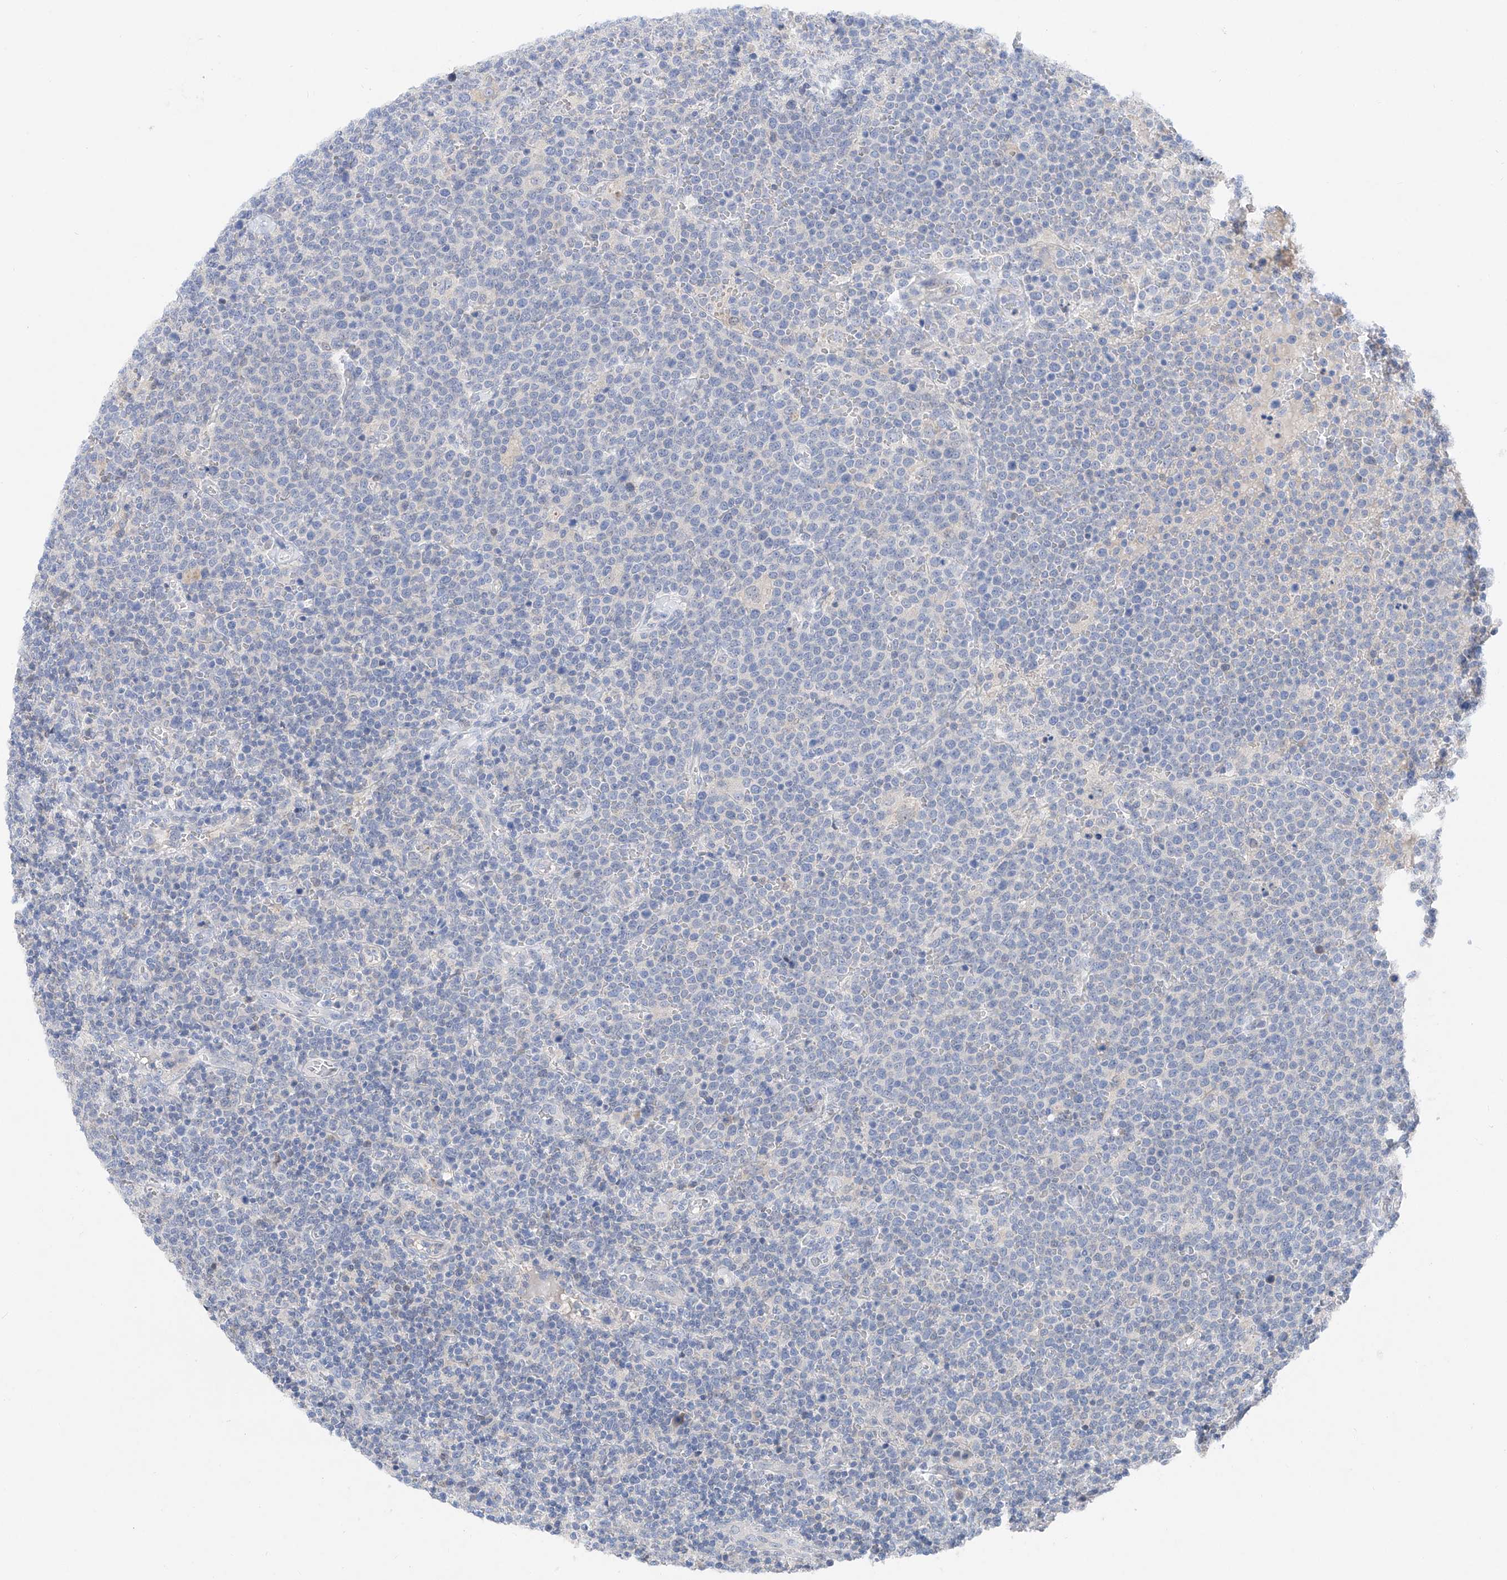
{"staining": {"intensity": "negative", "quantity": "none", "location": "none"}, "tissue": "lymphoma", "cell_type": "Tumor cells", "image_type": "cancer", "snomed": [{"axis": "morphology", "description": "Malignant lymphoma, non-Hodgkin's type, High grade"}, {"axis": "topography", "description": "Lymph node"}], "caption": "DAB immunohistochemical staining of human lymphoma demonstrates no significant positivity in tumor cells.", "gene": "FUCA2", "patient": {"sex": "male", "age": 61}}